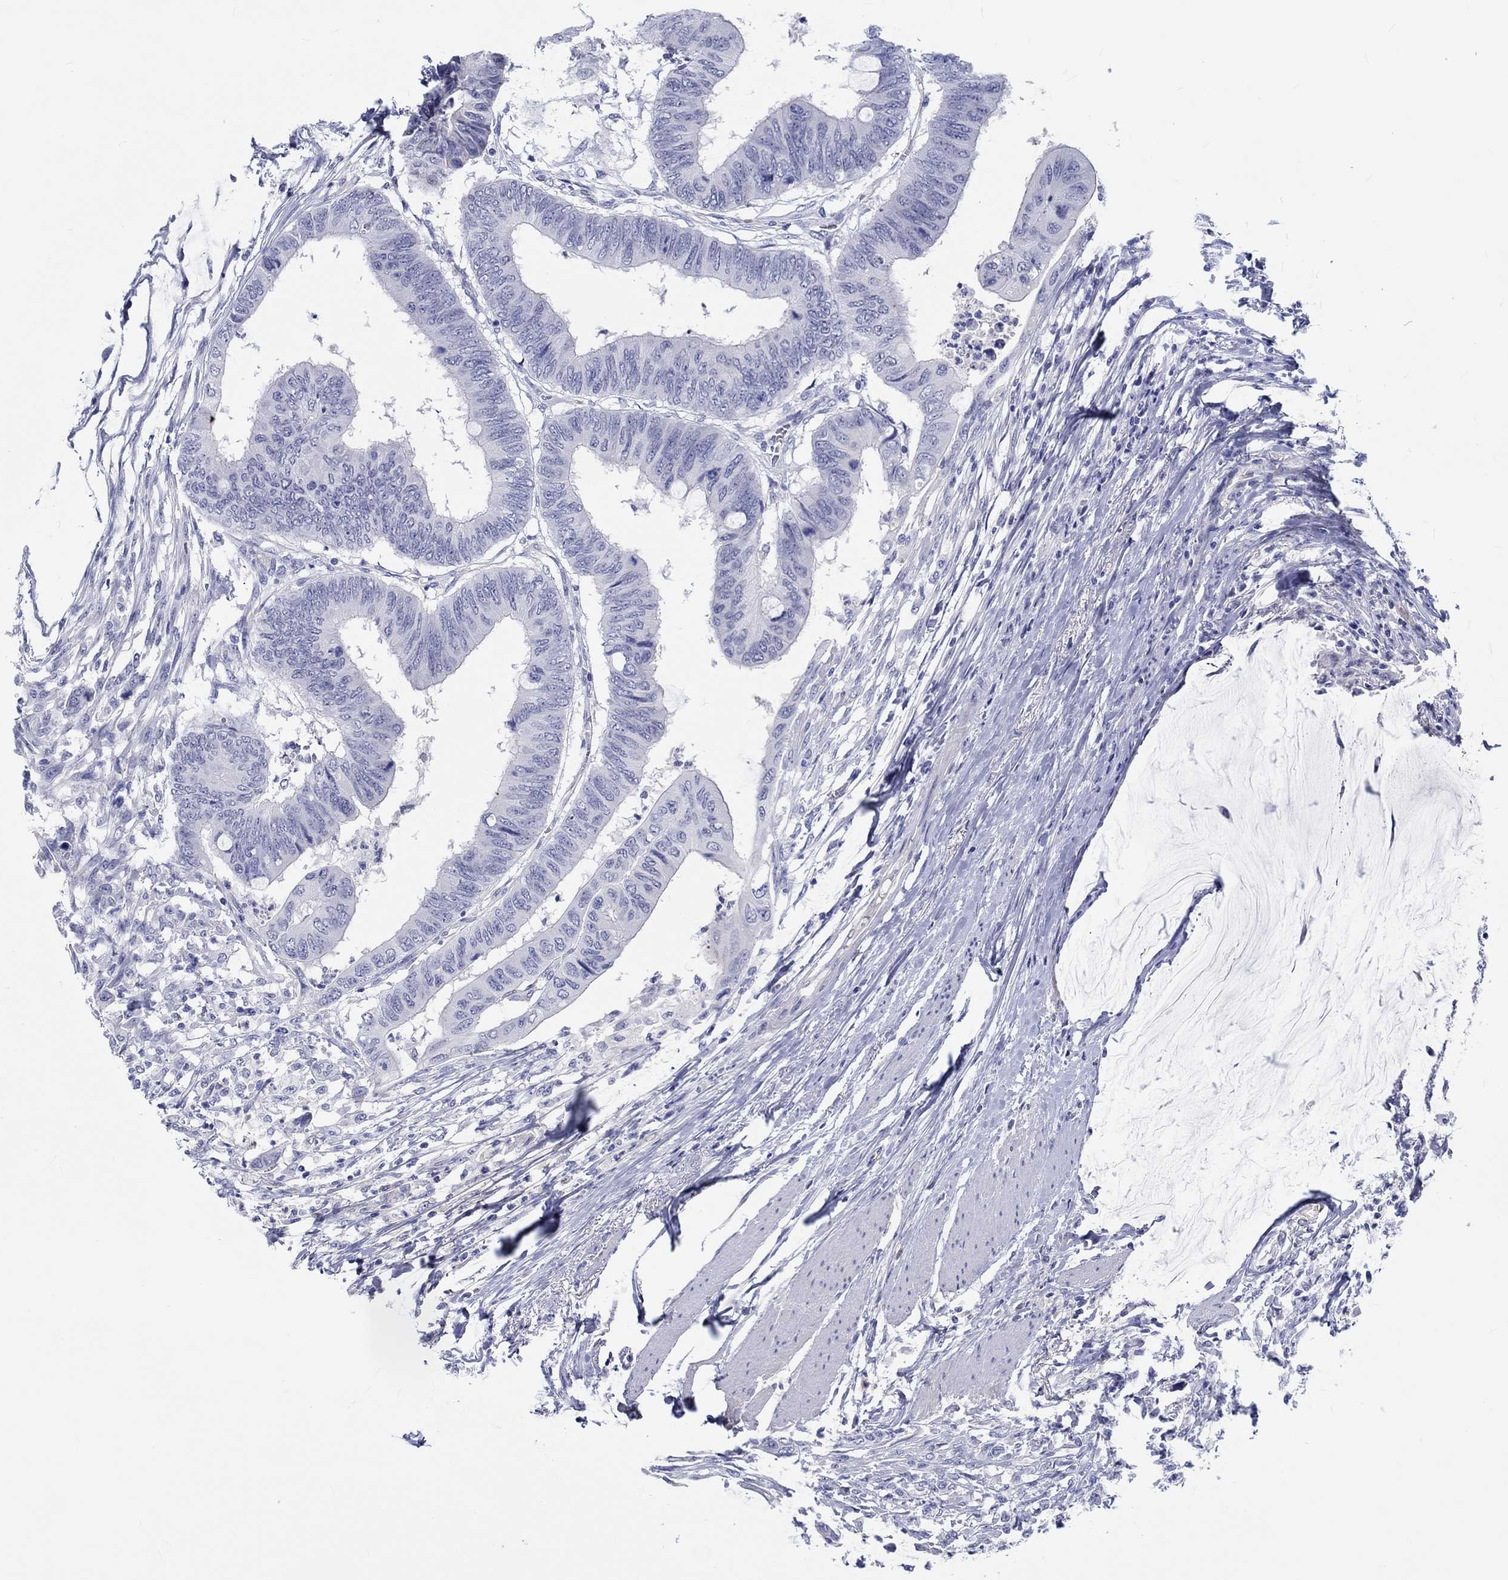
{"staining": {"intensity": "negative", "quantity": "none", "location": "none"}, "tissue": "colorectal cancer", "cell_type": "Tumor cells", "image_type": "cancer", "snomed": [{"axis": "morphology", "description": "Normal tissue, NOS"}, {"axis": "morphology", "description": "Adenocarcinoma, NOS"}, {"axis": "topography", "description": "Rectum"}, {"axis": "topography", "description": "Peripheral nerve tissue"}], "caption": "IHC of colorectal cancer reveals no staining in tumor cells.", "gene": "CDY2B", "patient": {"sex": "male", "age": 92}}